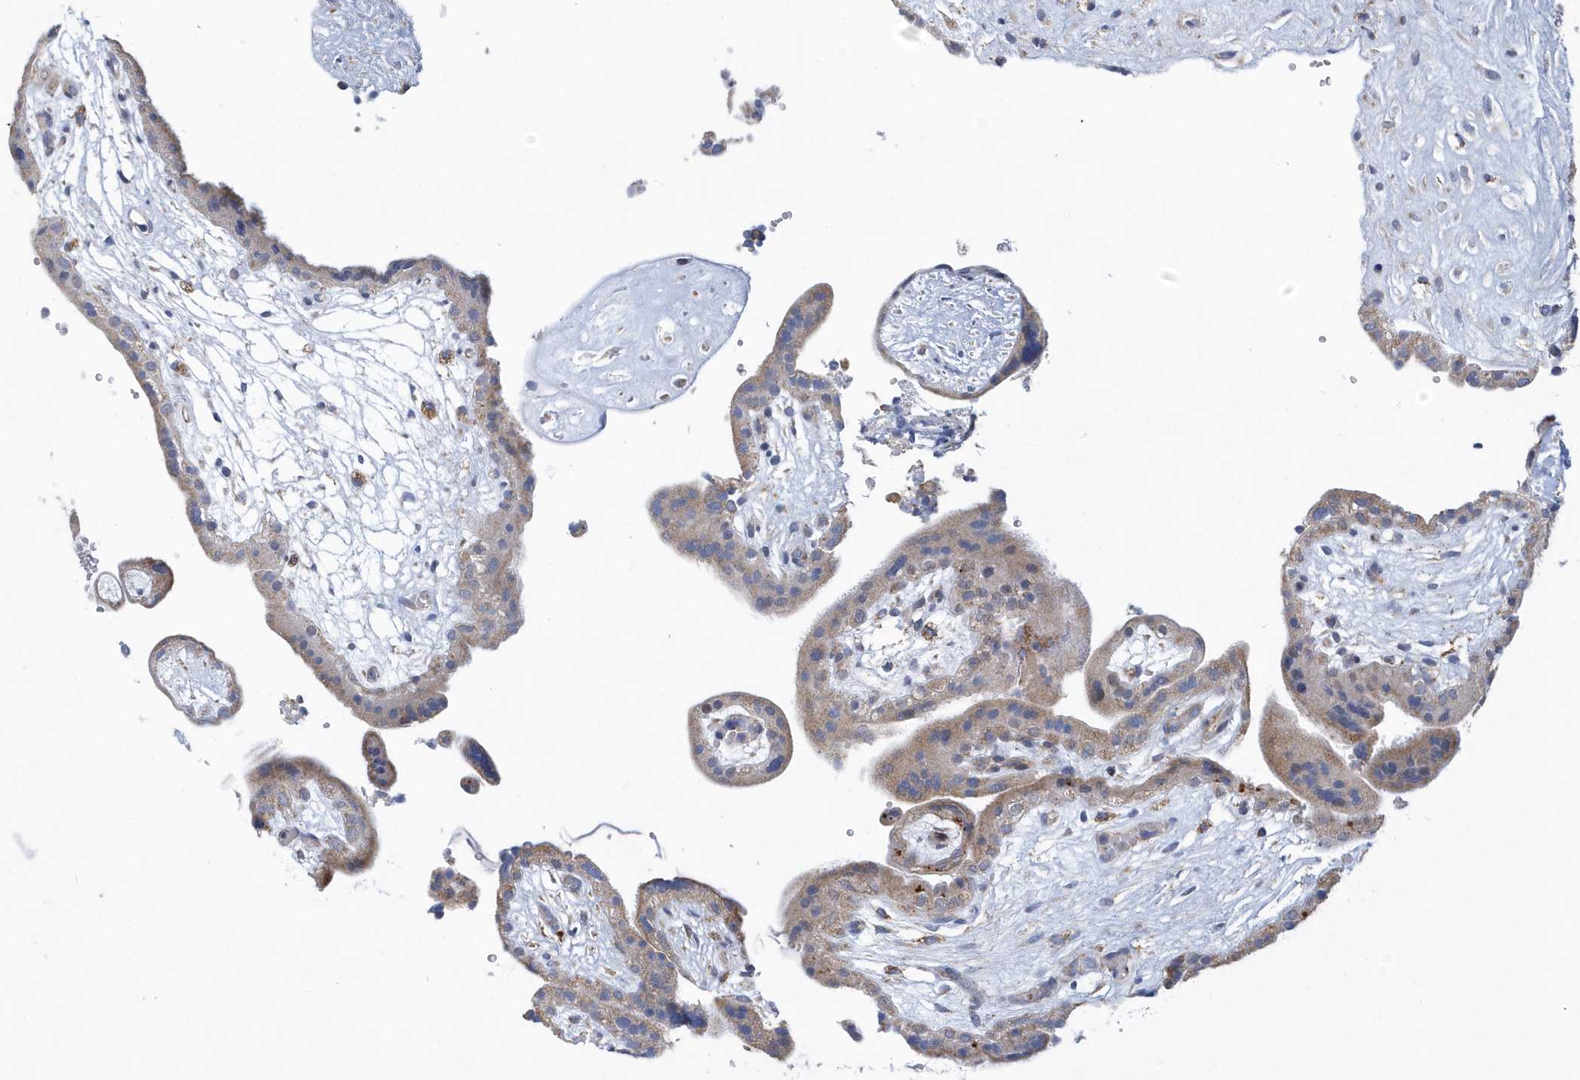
{"staining": {"intensity": "weak", "quantity": "<25%", "location": "cytoplasmic/membranous"}, "tissue": "placenta", "cell_type": "Decidual cells", "image_type": "normal", "snomed": [{"axis": "morphology", "description": "Normal tissue, NOS"}, {"axis": "topography", "description": "Placenta"}], "caption": "Histopathology image shows no significant protein staining in decidual cells of unremarkable placenta.", "gene": "VWA5B2", "patient": {"sex": "female", "age": 18}}